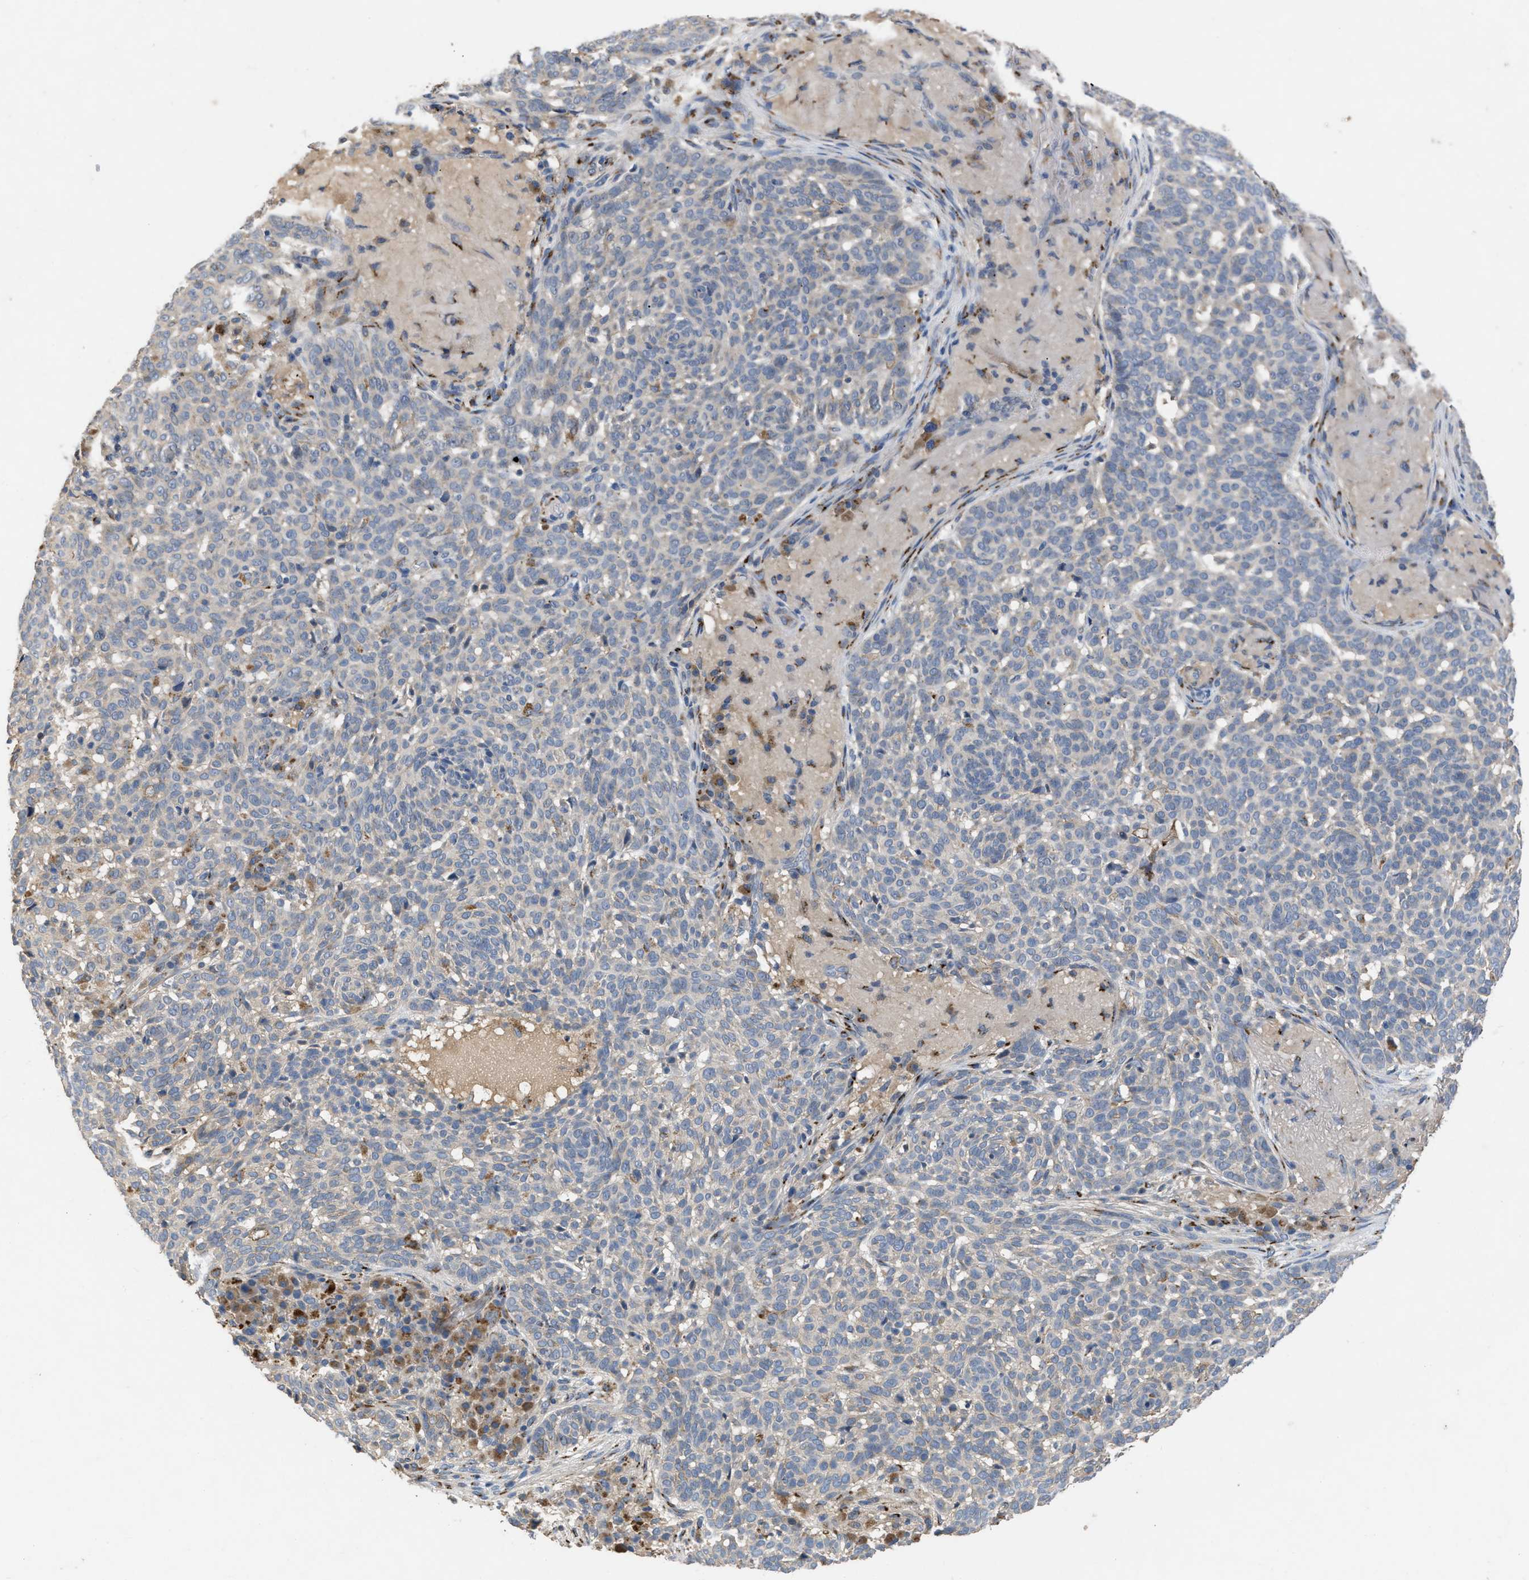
{"staining": {"intensity": "negative", "quantity": "none", "location": "none"}, "tissue": "skin cancer", "cell_type": "Tumor cells", "image_type": "cancer", "snomed": [{"axis": "morphology", "description": "Basal cell carcinoma"}, {"axis": "topography", "description": "Skin"}], "caption": "Tumor cells are negative for protein expression in human skin cancer (basal cell carcinoma). The staining was performed using DAB (3,3'-diaminobenzidine) to visualize the protein expression in brown, while the nuclei were stained in blue with hematoxylin (Magnification: 20x).", "gene": "SIK2", "patient": {"sex": "male", "age": 85}}